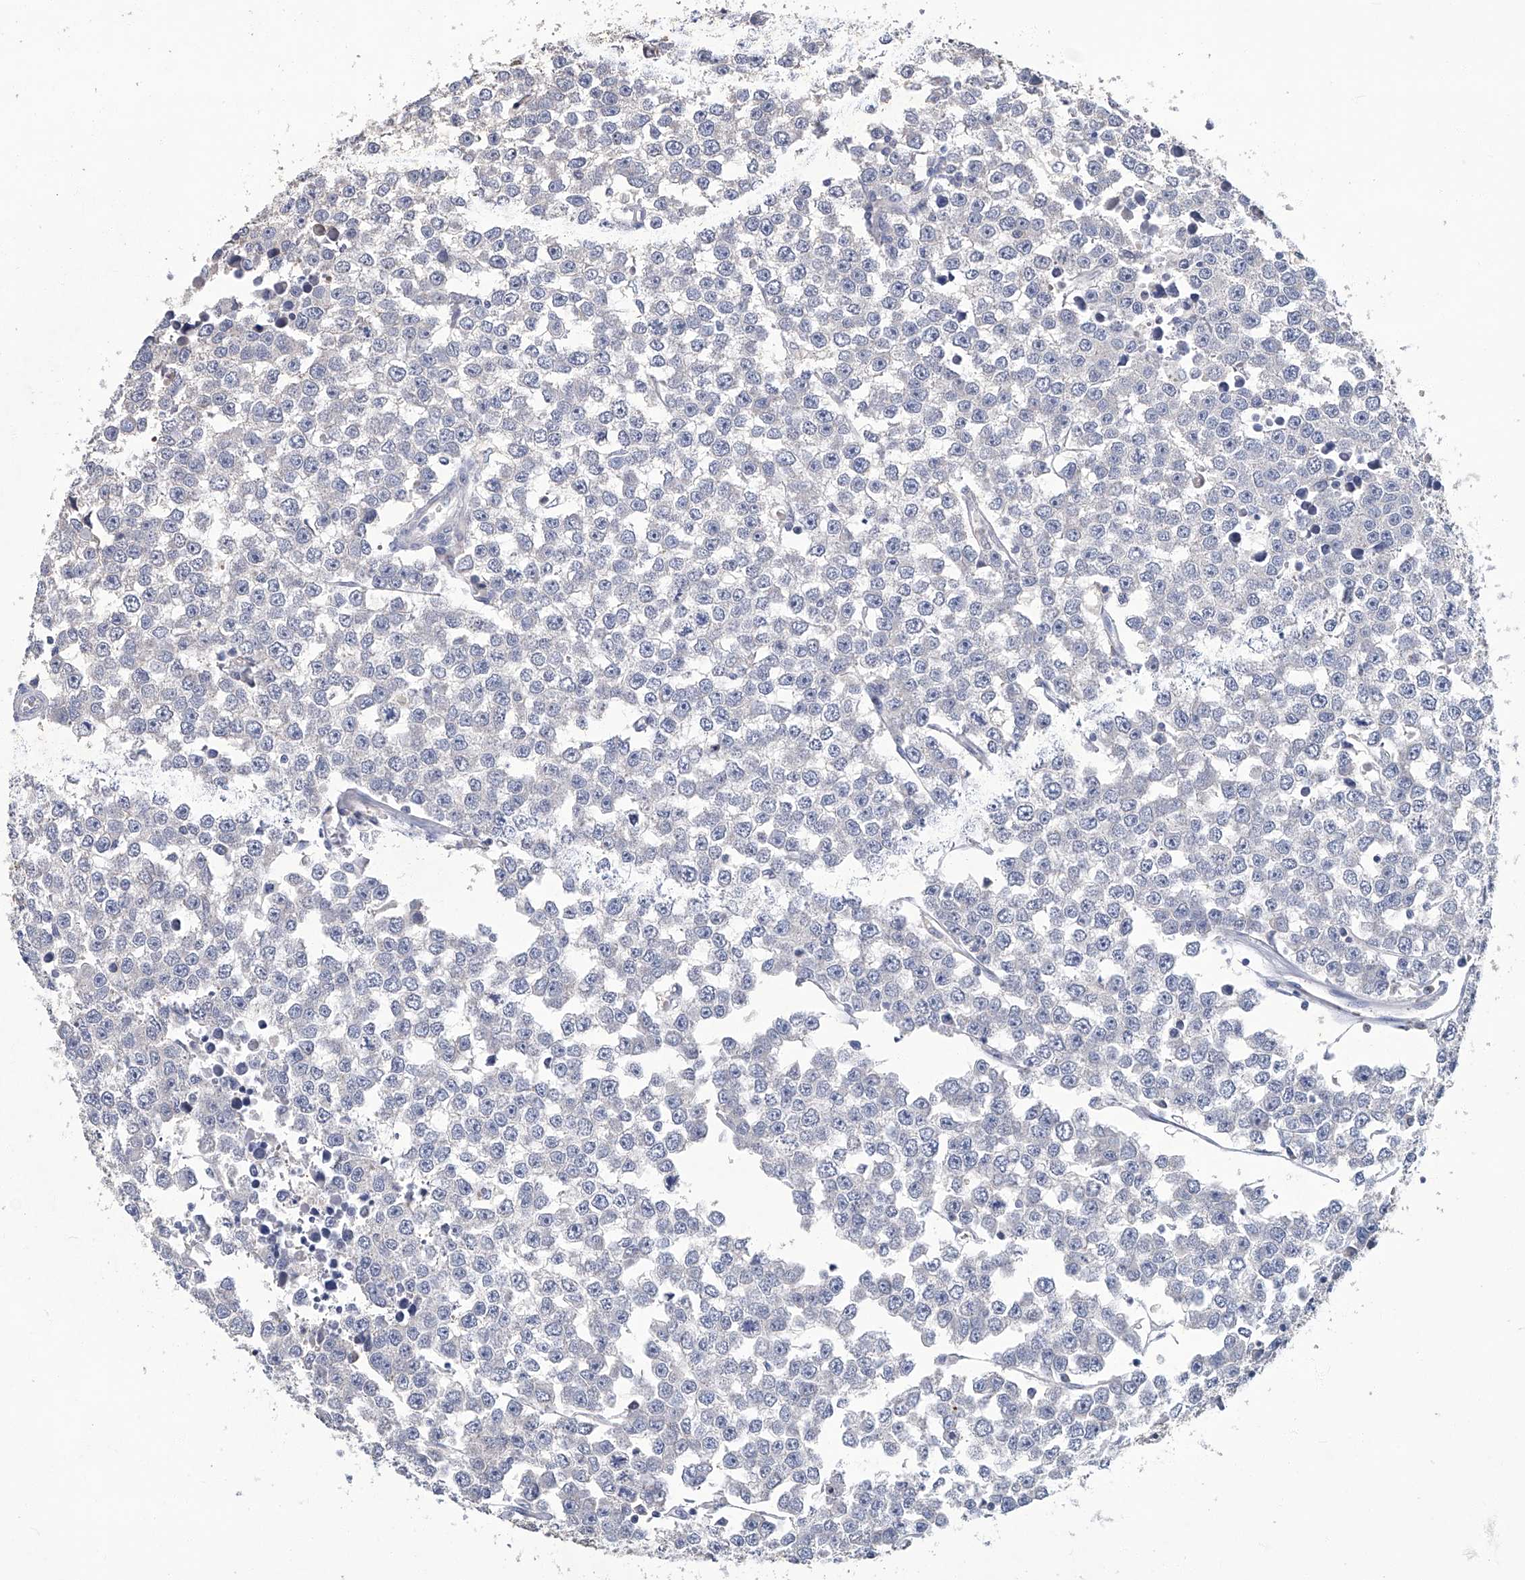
{"staining": {"intensity": "negative", "quantity": "none", "location": "none"}, "tissue": "testis cancer", "cell_type": "Tumor cells", "image_type": "cancer", "snomed": [{"axis": "morphology", "description": "Seminoma, NOS"}, {"axis": "morphology", "description": "Carcinoma, Embryonal, NOS"}, {"axis": "topography", "description": "Testis"}], "caption": "Micrograph shows no protein staining in tumor cells of testis cancer tissue.", "gene": "TGFBR1", "patient": {"sex": "male", "age": 52}}